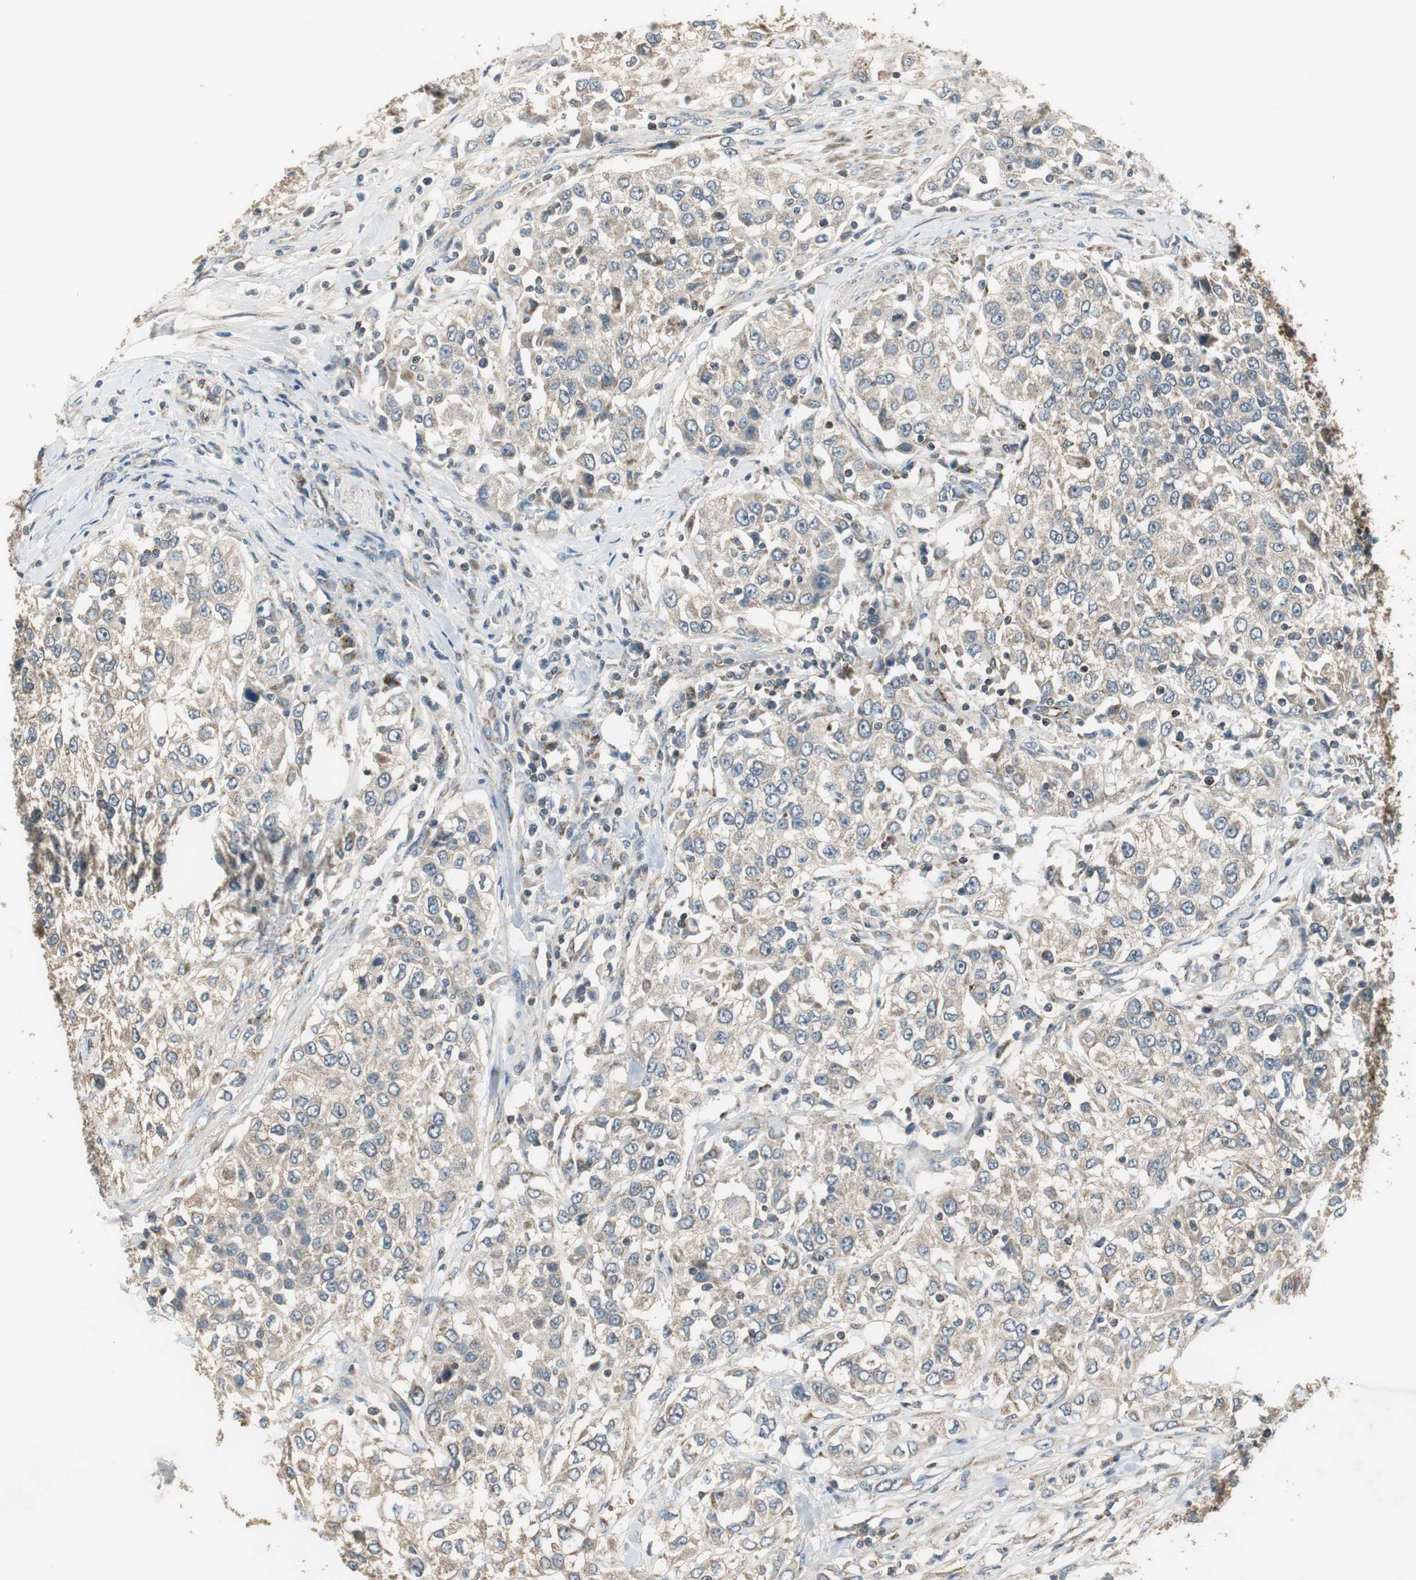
{"staining": {"intensity": "weak", "quantity": ">75%", "location": "cytoplasmic/membranous"}, "tissue": "urothelial cancer", "cell_type": "Tumor cells", "image_type": "cancer", "snomed": [{"axis": "morphology", "description": "Urothelial carcinoma, High grade"}, {"axis": "topography", "description": "Urinary bladder"}], "caption": "Immunohistochemistry (IHC) micrograph of human high-grade urothelial carcinoma stained for a protein (brown), which exhibits low levels of weak cytoplasmic/membranous expression in about >75% of tumor cells.", "gene": "MSTO1", "patient": {"sex": "female", "age": 80}}